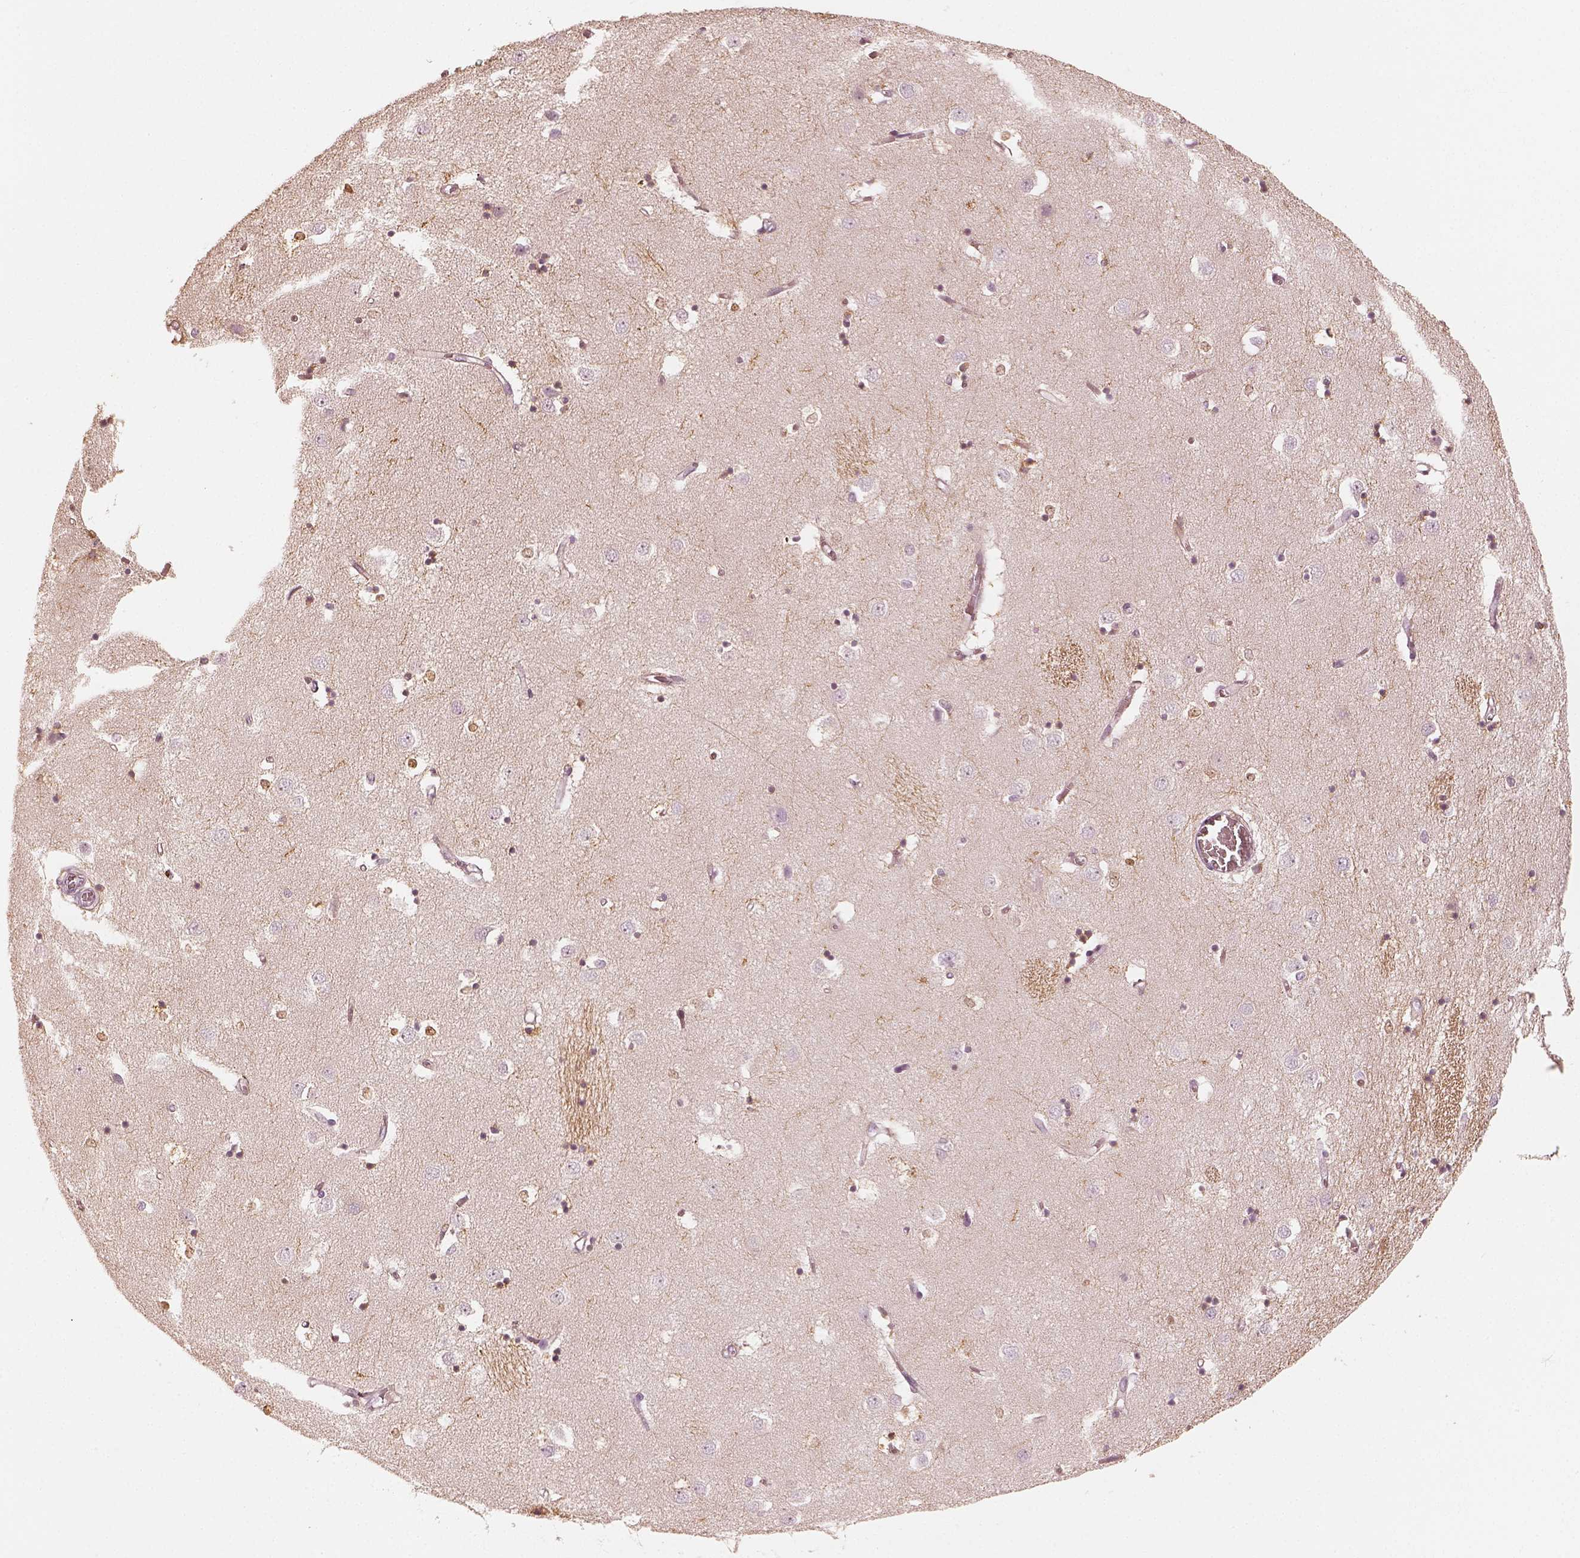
{"staining": {"intensity": "weak", "quantity": "25%-75%", "location": "cytoplasmic/membranous,nuclear"}, "tissue": "caudate", "cell_type": "Glial cells", "image_type": "normal", "snomed": [{"axis": "morphology", "description": "Normal tissue, NOS"}, {"axis": "topography", "description": "Lateral ventricle wall"}], "caption": "Immunohistochemical staining of benign caudate exhibits 25%-75% levels of weak cytoplasmic/membranous,nuclear protein expression in about 25%-75% of glial cells.", "gene": "FMNL2", "patient": {"sex": "male", "age": 54}}